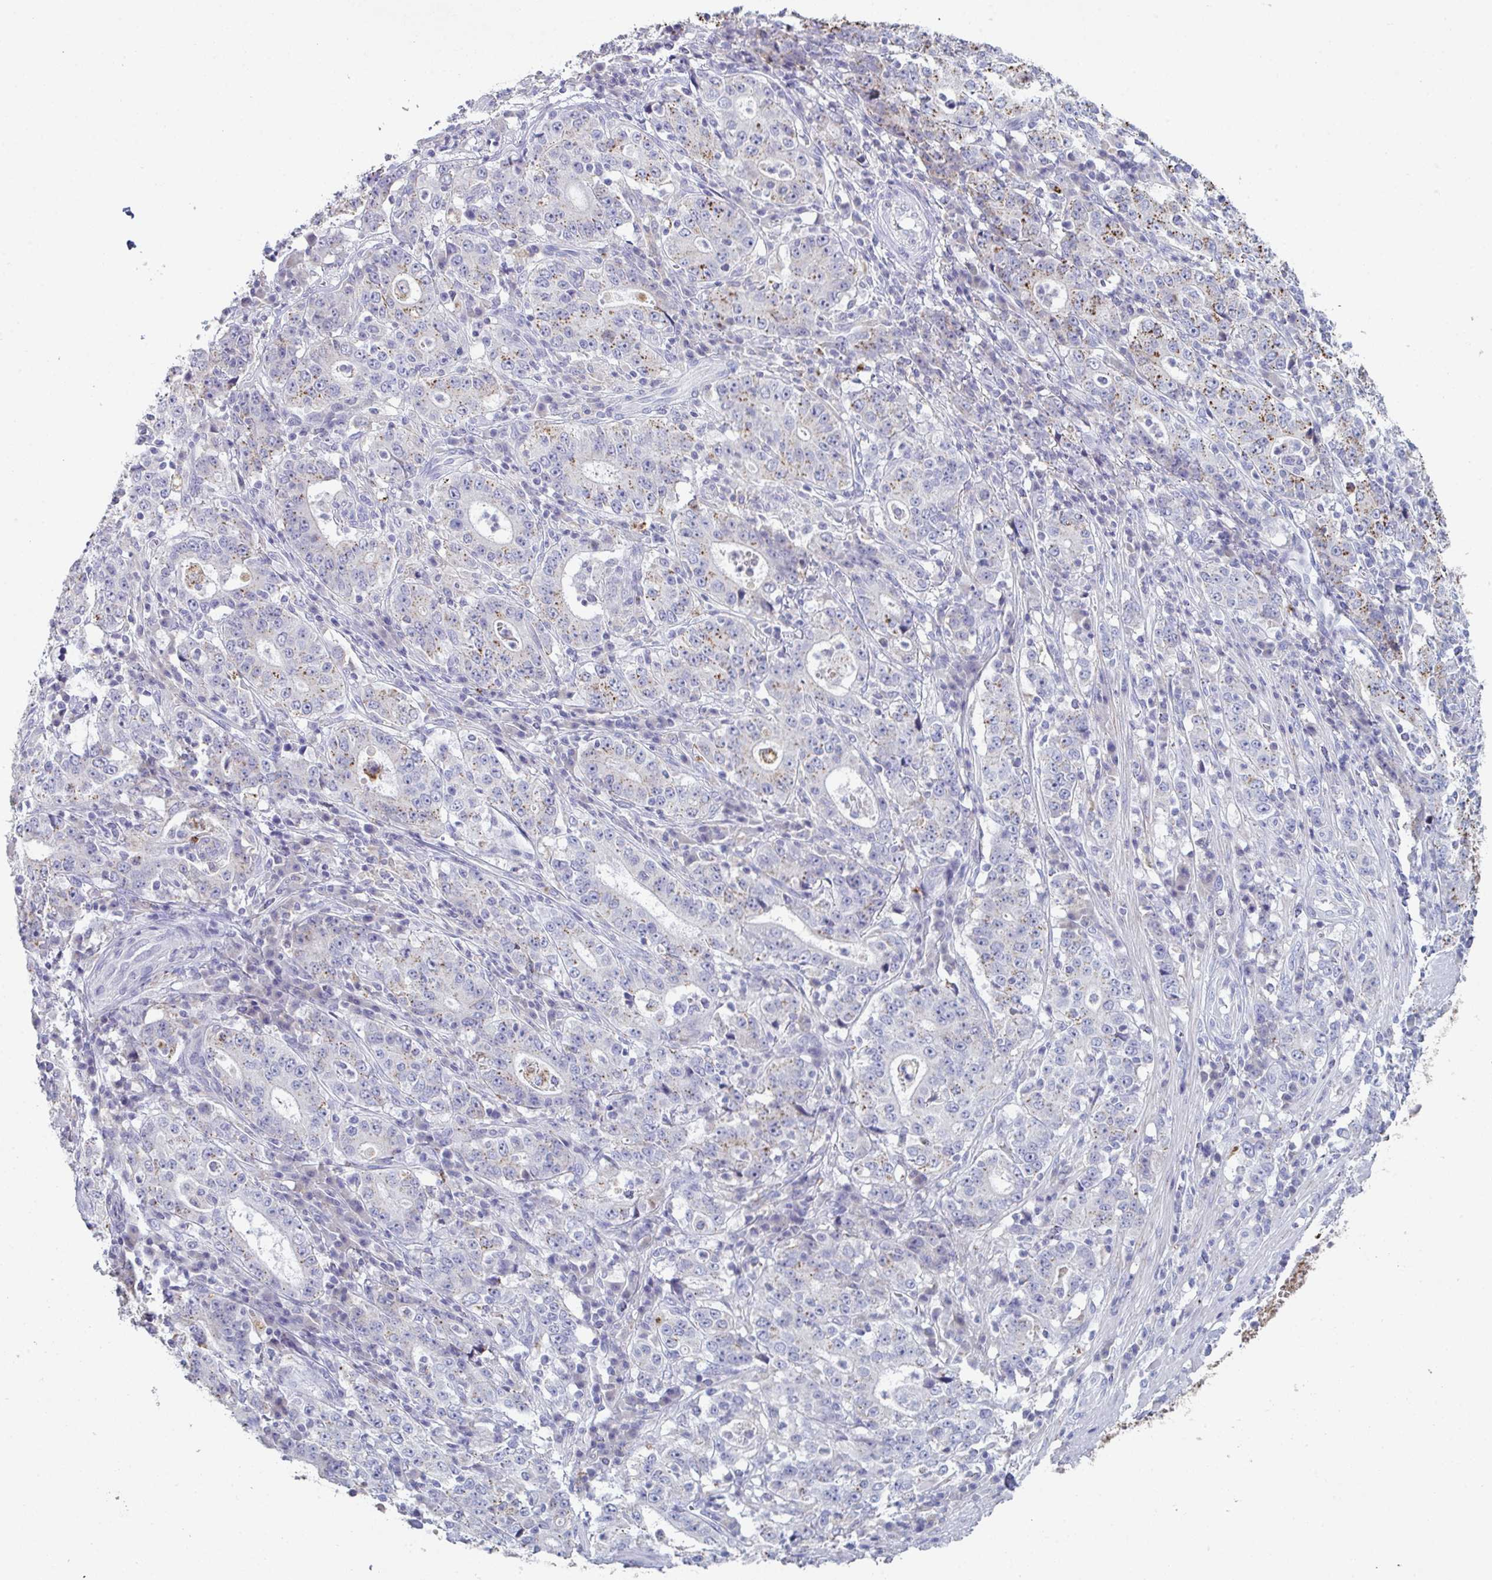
{"staining": {"intensity": "moderate", "quantity": "25%-75%", "location": "cytoplasmic/membranous"}, "tissue": "stomach cancer", "cell_type": "Tumor cells", "image_type": "cancer", "snomed": [{"axis": "morphology", "description": "Normal tissue, NOS"}, {"axis": "morphology", "description": "Adenocarcinoma, NOS"}, {"axis": "topography", "description": "Stomach, upper"}, {"axis": "topography", "description": "Stomach"}], "caption": "Stomach cancer (adenocarcinoma) stained with a protein marker shows moderate staining in tumor cells.", "gene": "ADAM21", "patient": {"sex": "male", "age": 59}}